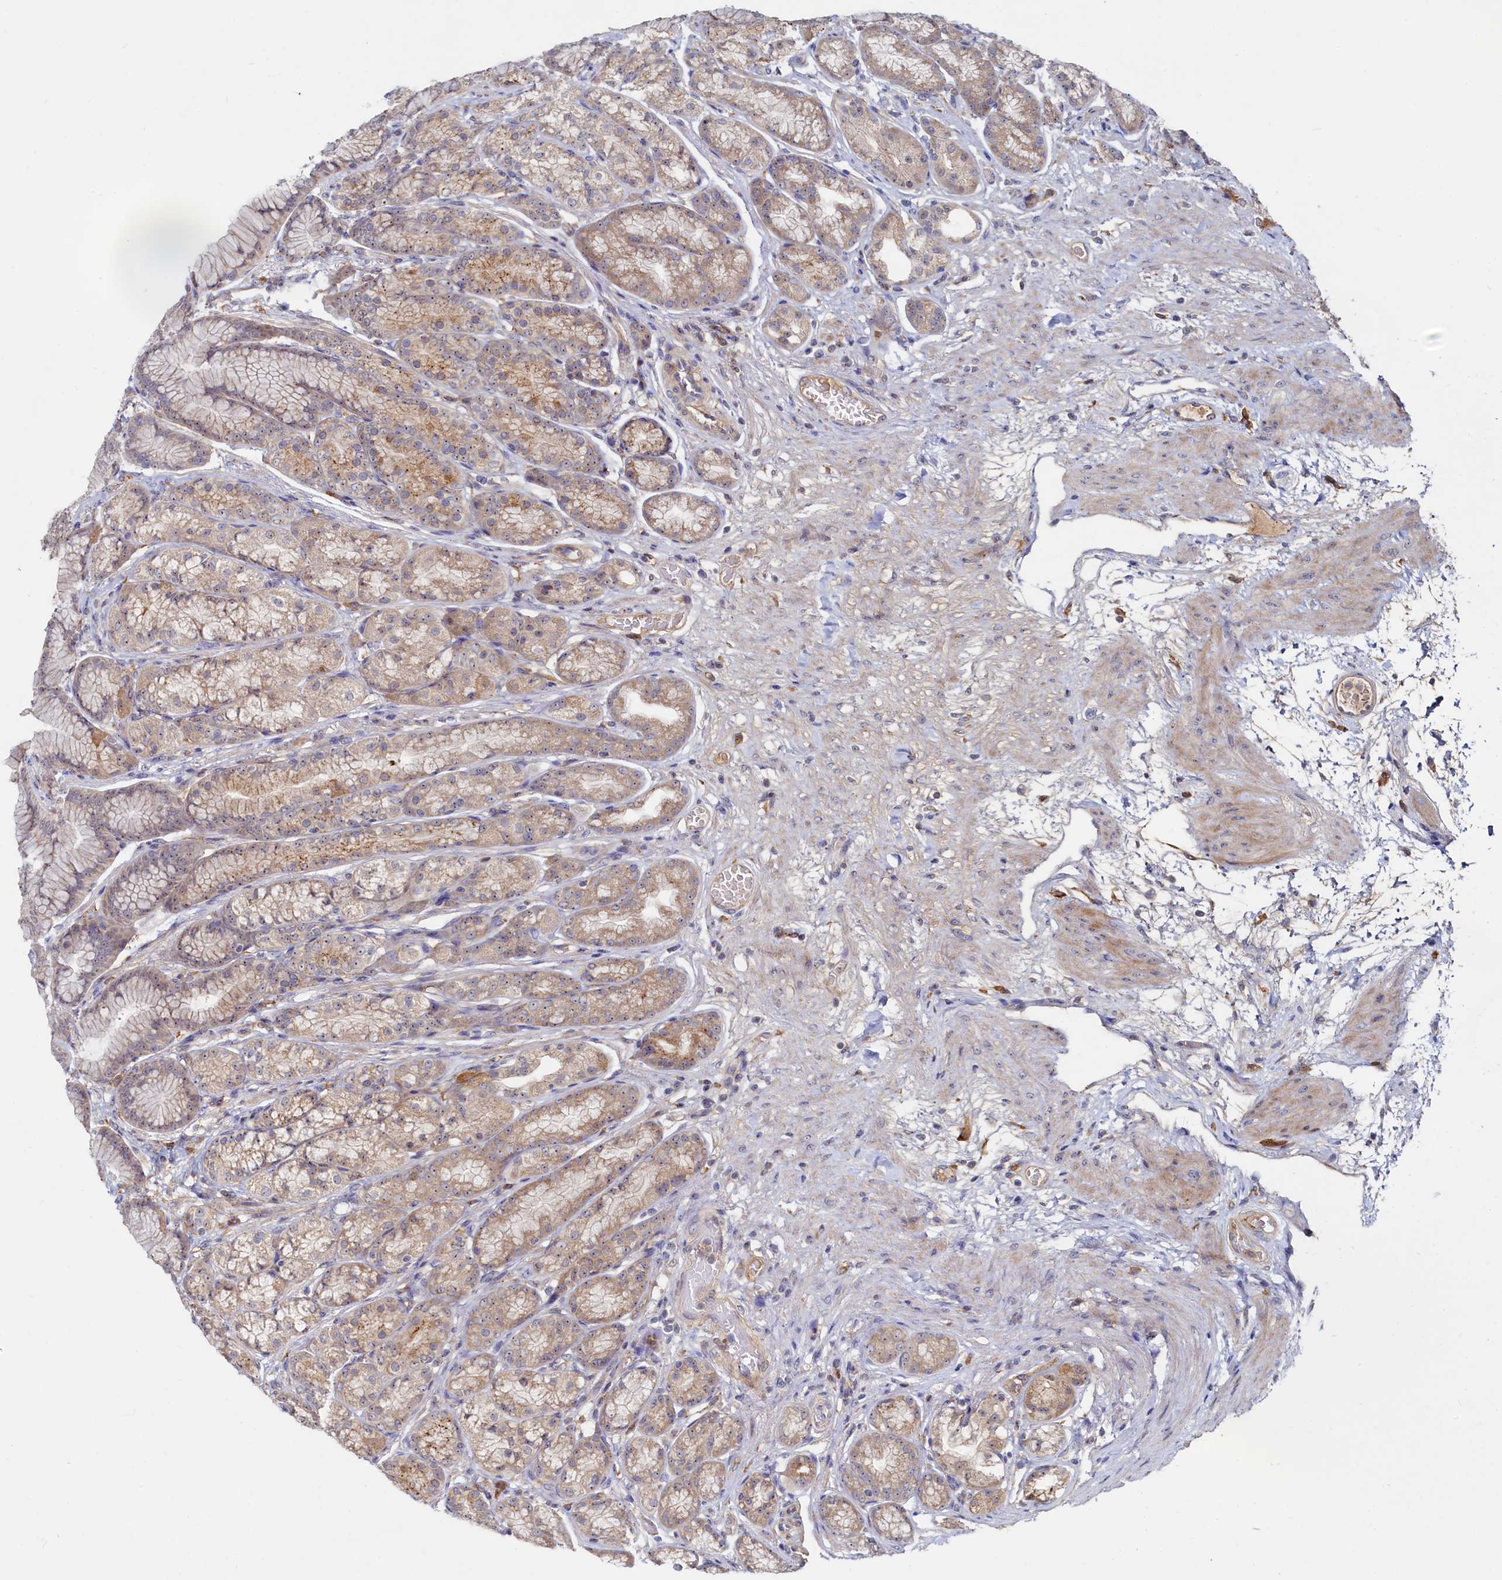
{"staining": {"intensity": "moderate", "quantity": "25%-75%", "location": "cytoplasmic/membranous,nuclear"}, "tissue": "stomach", "cell_type": "Glandular cells", "image_type": "normal", "snomed": [{"axis": "morphology", "description": "Normal tissue, NOS"}, {"axis": "morphology", "description": "Adenocarcinoma, NOS"}, {"axis": "morphology", "description": "Adenocarcinoma, High grade"}, {"axis": "topography", "description": "Stomach, upper"}, {"axis": "topography", "description": "Stomach"}], "caption": "Immunohistochemical staining of benign human stomach shows medium levels of moderate cytoplasmic/membranous,nuclear staining in about 25%-75% of glandular cells. (DAB IHC, brown staining for protein, blue staining for nuclei).", "gene": "RGS7BP", "patient": {"sex": "female", "age": 65}}